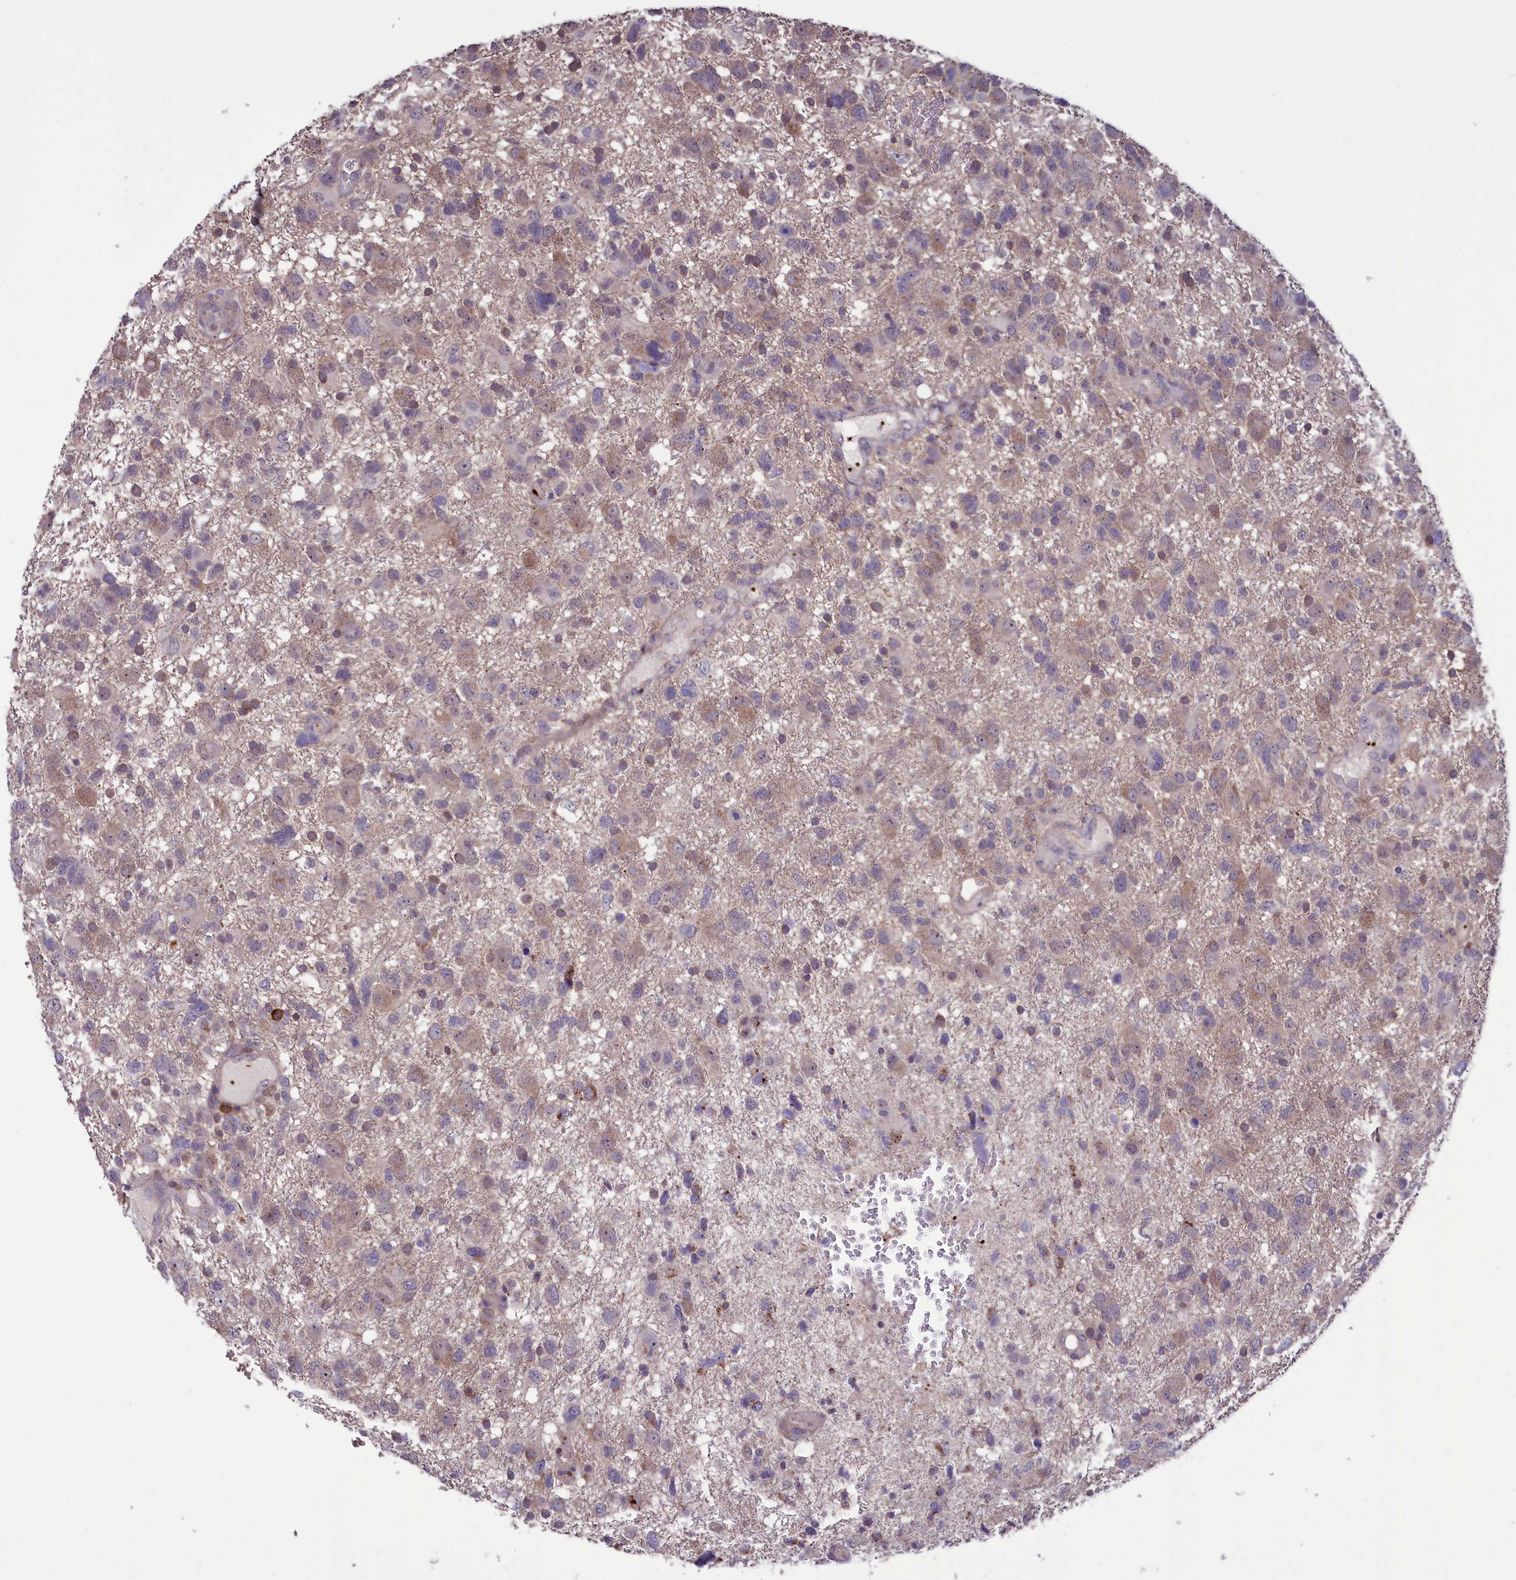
{"staining": {"intensity": "weak", "quantity": "<25%", "location": "cytoplasmic/membranous"}, "tissue": "glioma", "cell_type": "Tumor cells", "image_type": "cancer", "snomed": [{"axis": "morphology", "description": "Glioma, malignant, High grade"}, {"axis": "topography", "description": "Brain"}], "caption": "This histopathology image is of malignant glioma (high-grade) stained with immunohistochemistry (IHC) to label a protein in brown with the nuclei are counter-stained blue. There is no staining in tumor cells.", "gene": "HEATR3", "patient": {"sex": "male", "age": 61}}